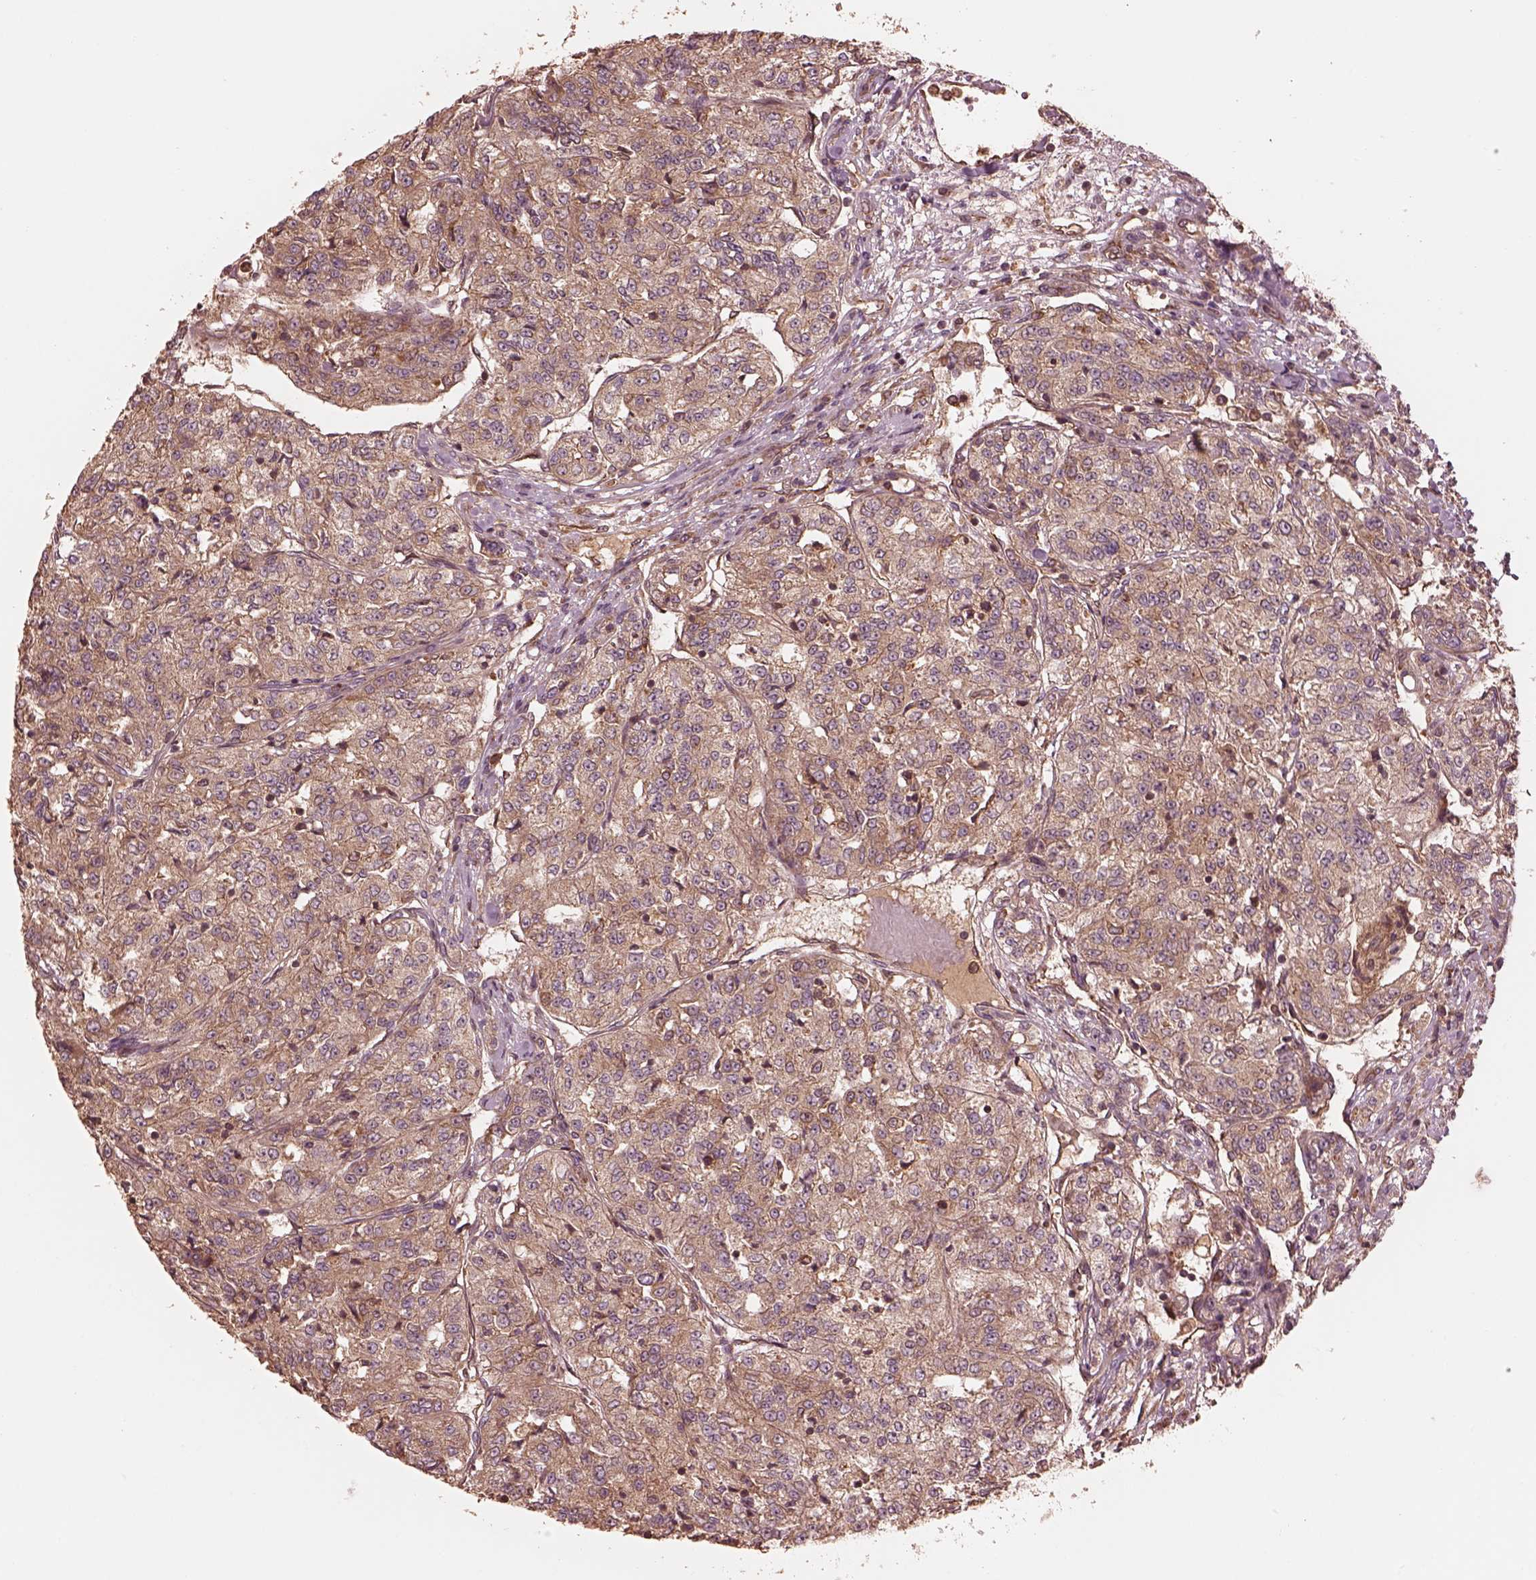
{"staining": {"intensity": "moderate", "quantity": ">75%", "location": "cytoplasmic/membranous"}, "tissue": "renal cancer", "cell_type": "Tumor cells", "image_type": "cancer", "snomed": [{"axis": "morphology", "description": "Adenocarcinoma, NOS"}, {"axis": "topography", "description": "Kidney"}], "caption": "Protein expression by immunohistochemistry (IHC) reveals moderate cytoplasmic/membranous expression in approximately >75% of tumor cells in renal adenocarcinoma.", "gene": "PIK3R2", "patient": {"sex": "female", "age": 63}}